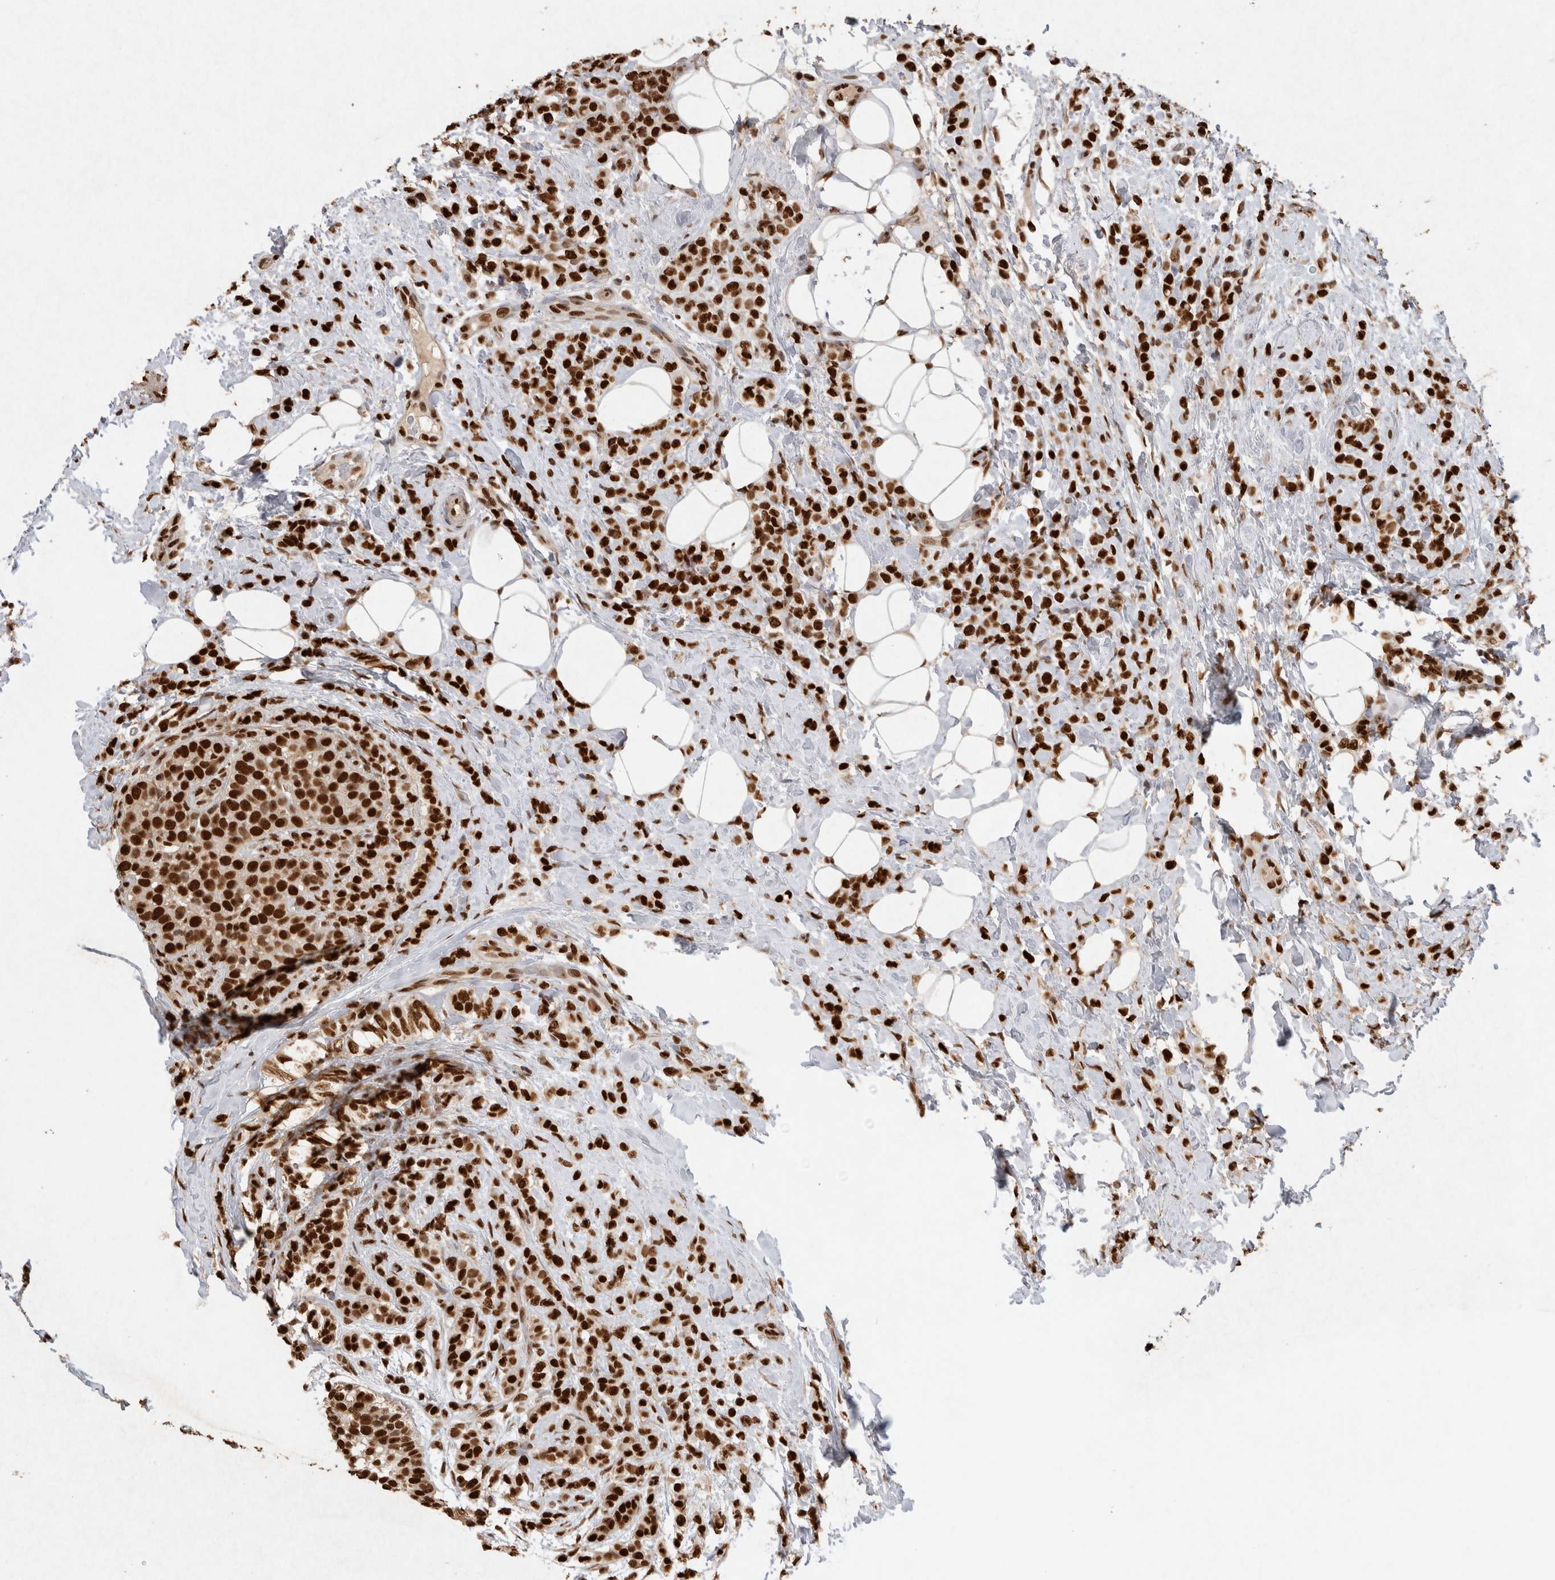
{"staining": {"intensity": "strong", "quantity": ">75%", "location": "nuclear"}, "tissue": "breast cancer", "cell_type": "Tumor cells", "image_type": "cancer", "snomed": [{"axis": "morphology", "description": "Lobular carcinoma"}, {"axis": "topography", "description": "Breast"}], "caption": "Tumor cells display high levels of strong nuclear expression in about >75% of cells in breast cancer (lobular carcinoma).", "gene": "HDGF", "patient": {"sex": "female", "age": 50}}